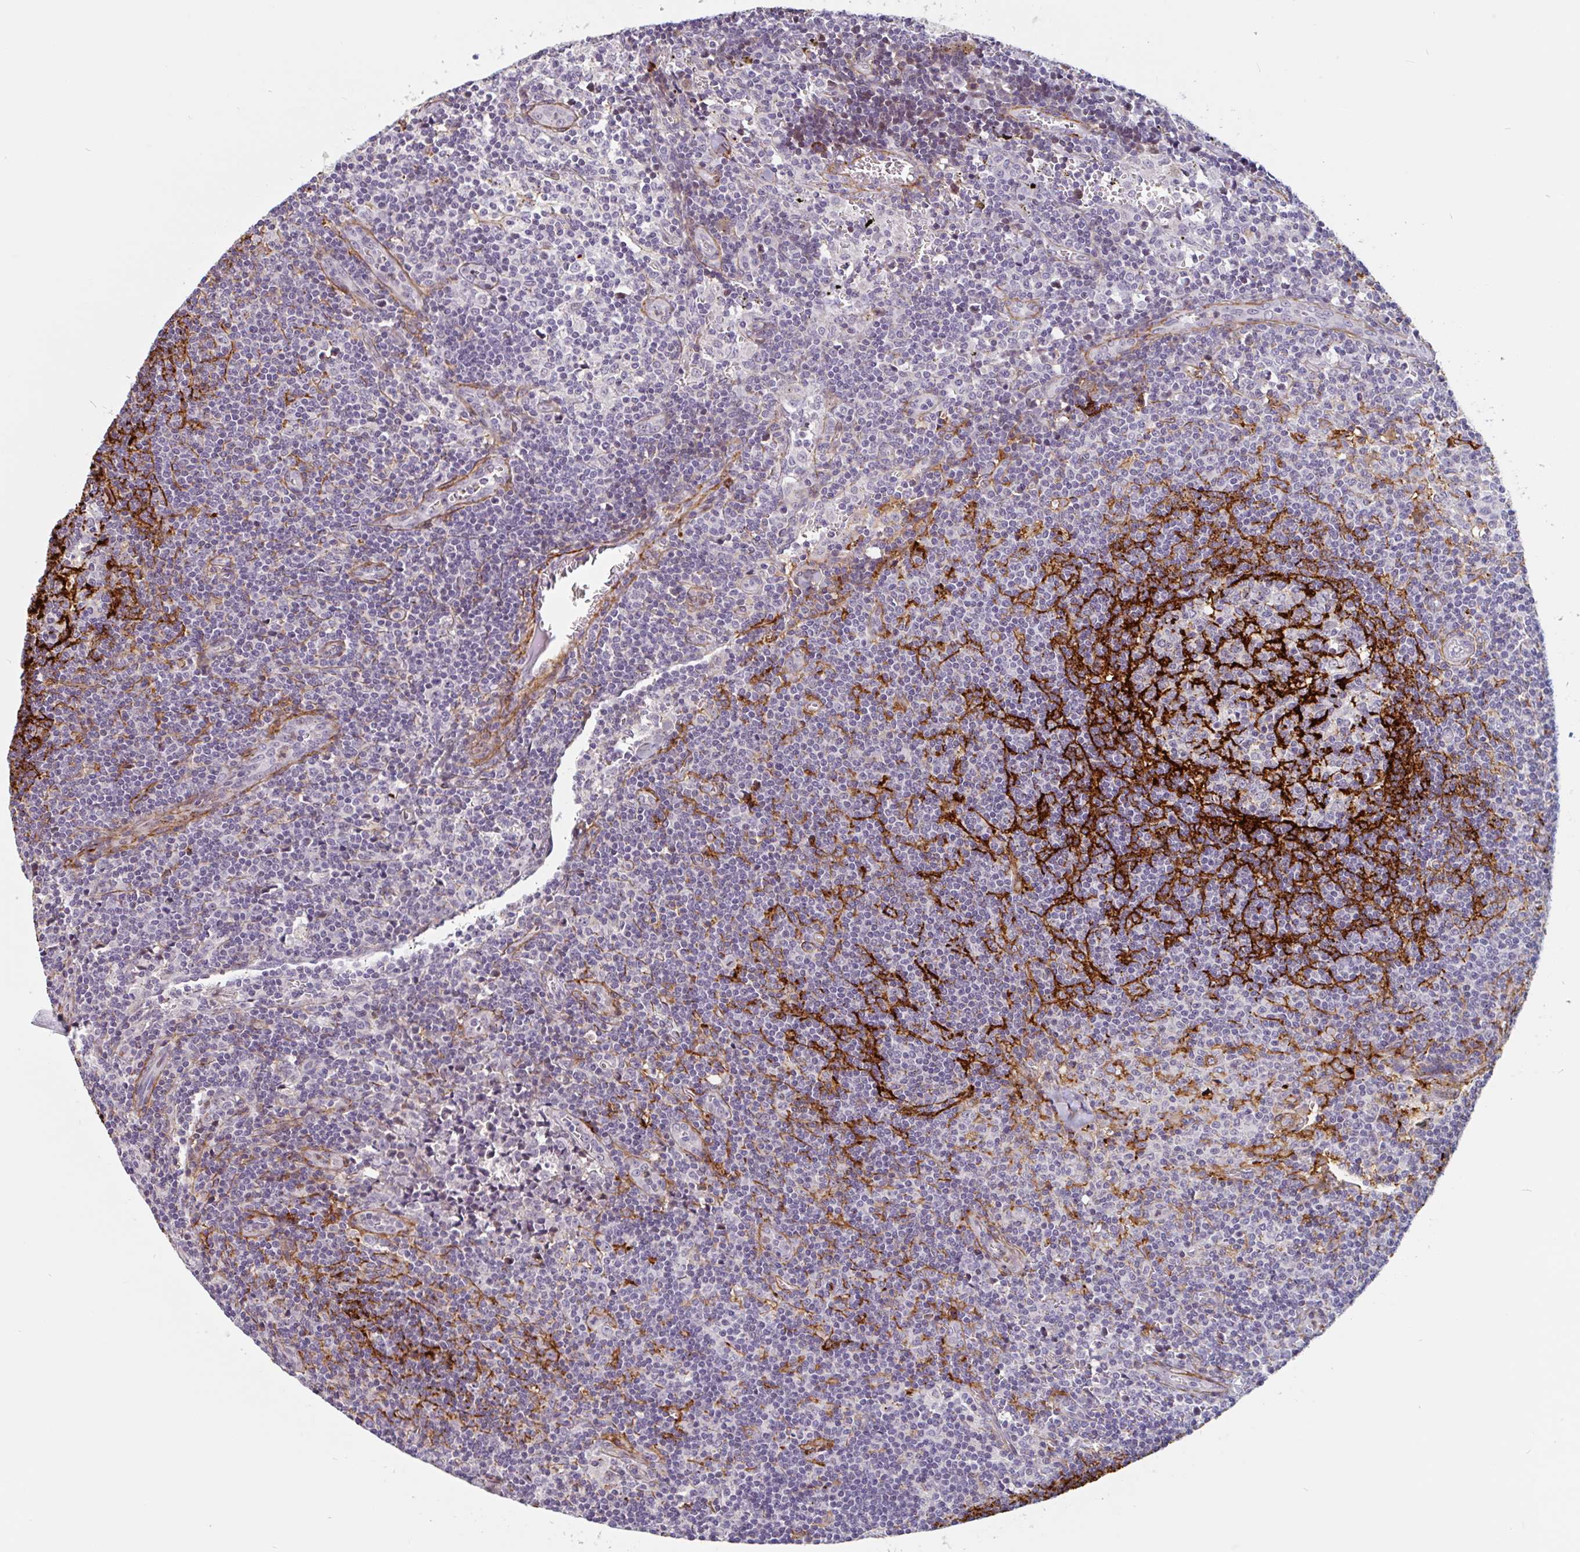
{"staining": {"intensity": "strong", "quantity": "25%-75%", "location": "cytoplasmic/membranous"}, "tissue": "lymph node", "cell_type": "Germinal center cells", "image_type": "normal", "snomed": [{"axis": "morphology", "description": "Normal tissue, NOS"}, {"axis": "topography", "description": "Lymph node"}], "caption": "An immunohistochemistry histopathology image of benign tissue is shown. Protein staining in brown highlights strong cytoplasmic/membranous positivity in lymph node within germinal center cells.", "gene": "TMEM119", "patient": {"sex": "female", "age": 45}}